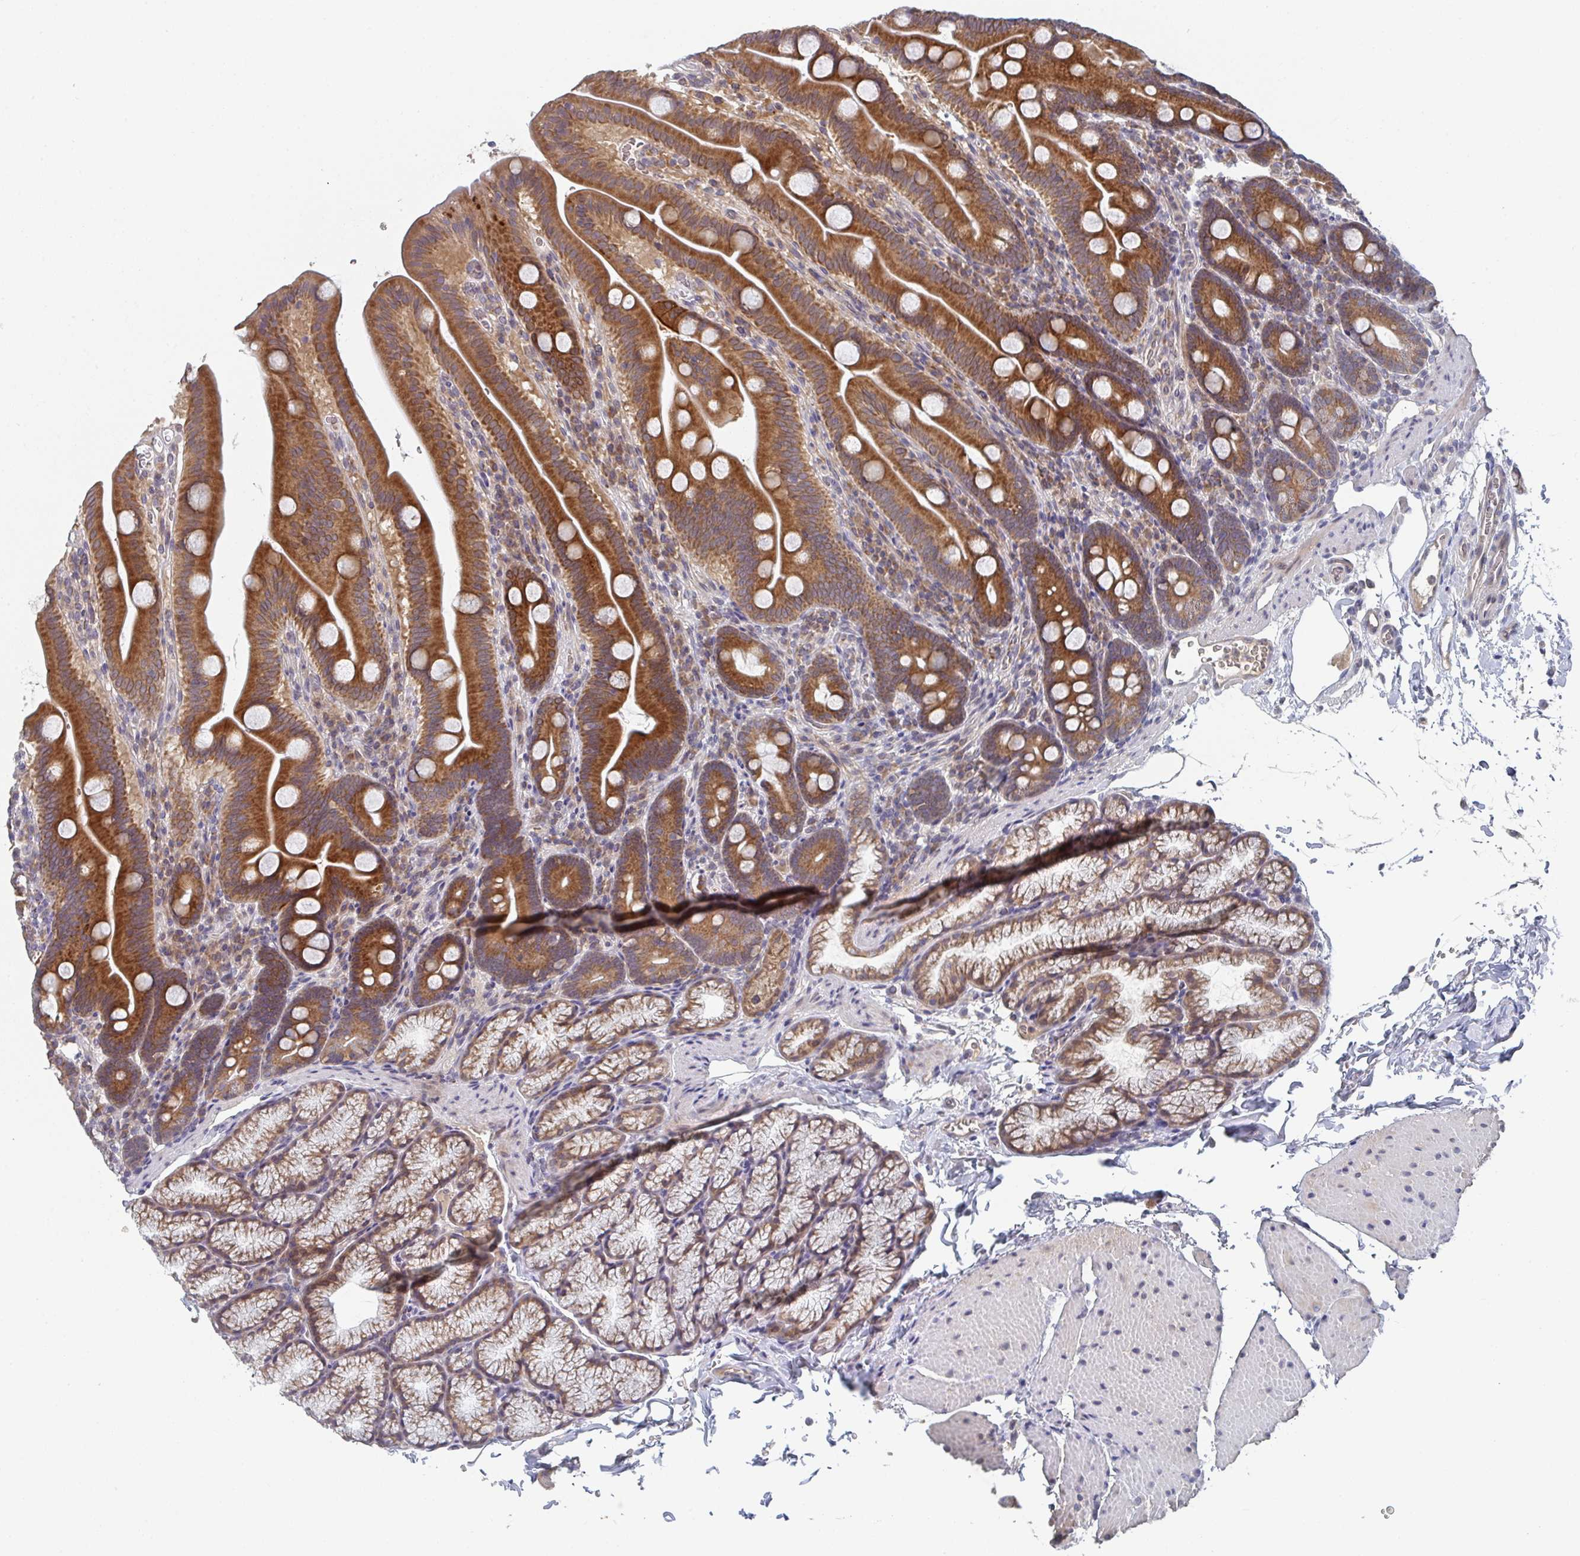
{"staining": {"intensity": "strong", "quantity": ">75%", "location": "cytoplasmic/membranous"}, "tissue": "duodenum", "cell_type": "Glandular cells", "image_type": "normal", "snomed": [{"axis": "morphology", "description": "Normal tissue, NOS"}, {"axis": "topography", "description": "Duodenum"}], "caption": "Protein expression analysis of unremarkable human duodenum reveals strong cytoplasmic/membranous positivity in approximately >75% of glandular cells.", "gene": "ELOVL1", "patient": {"sex": "male", "age": 59}}